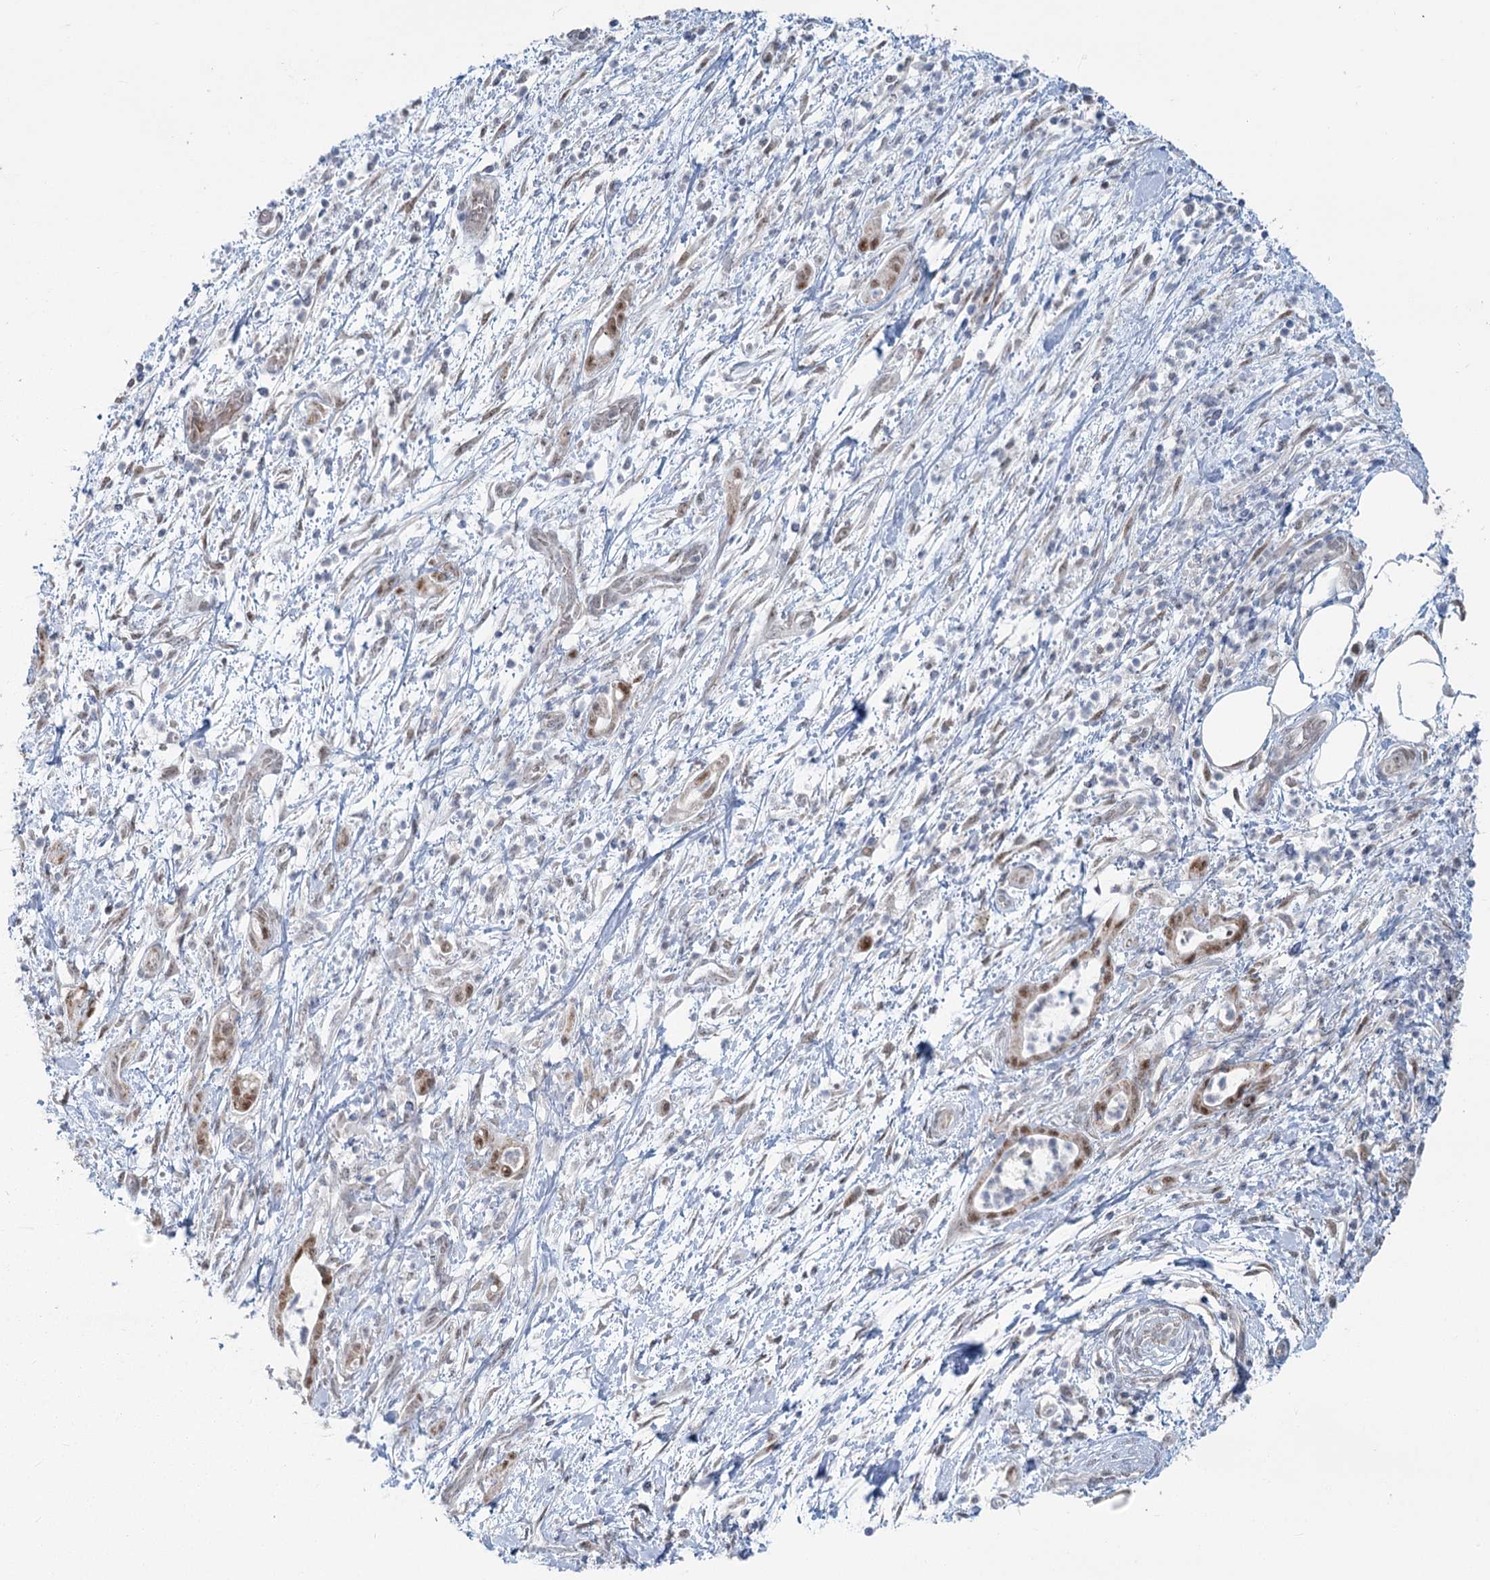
{"staining": {"intensity": "moderate", "quantity": "25%-75%", "location": "nuclear"}, "tissue": "pancreatic cancer", "cell_type": "Tumor cells", "image_type": "cancer", "snomed": [{"axis": "morphology", "description": "Adenocarcinoma, NOS"}, {"axis": "topography", "description": "Pancreas"}], "caption": "Adenocarcinoma (pancreatic) stained for a protein (brown) demonstrates moderate nuclear positive expression in approximately 25%-75% of tumor cells.", "gene": "MTG1", "patient": {"sex": "female", "age": 55}}